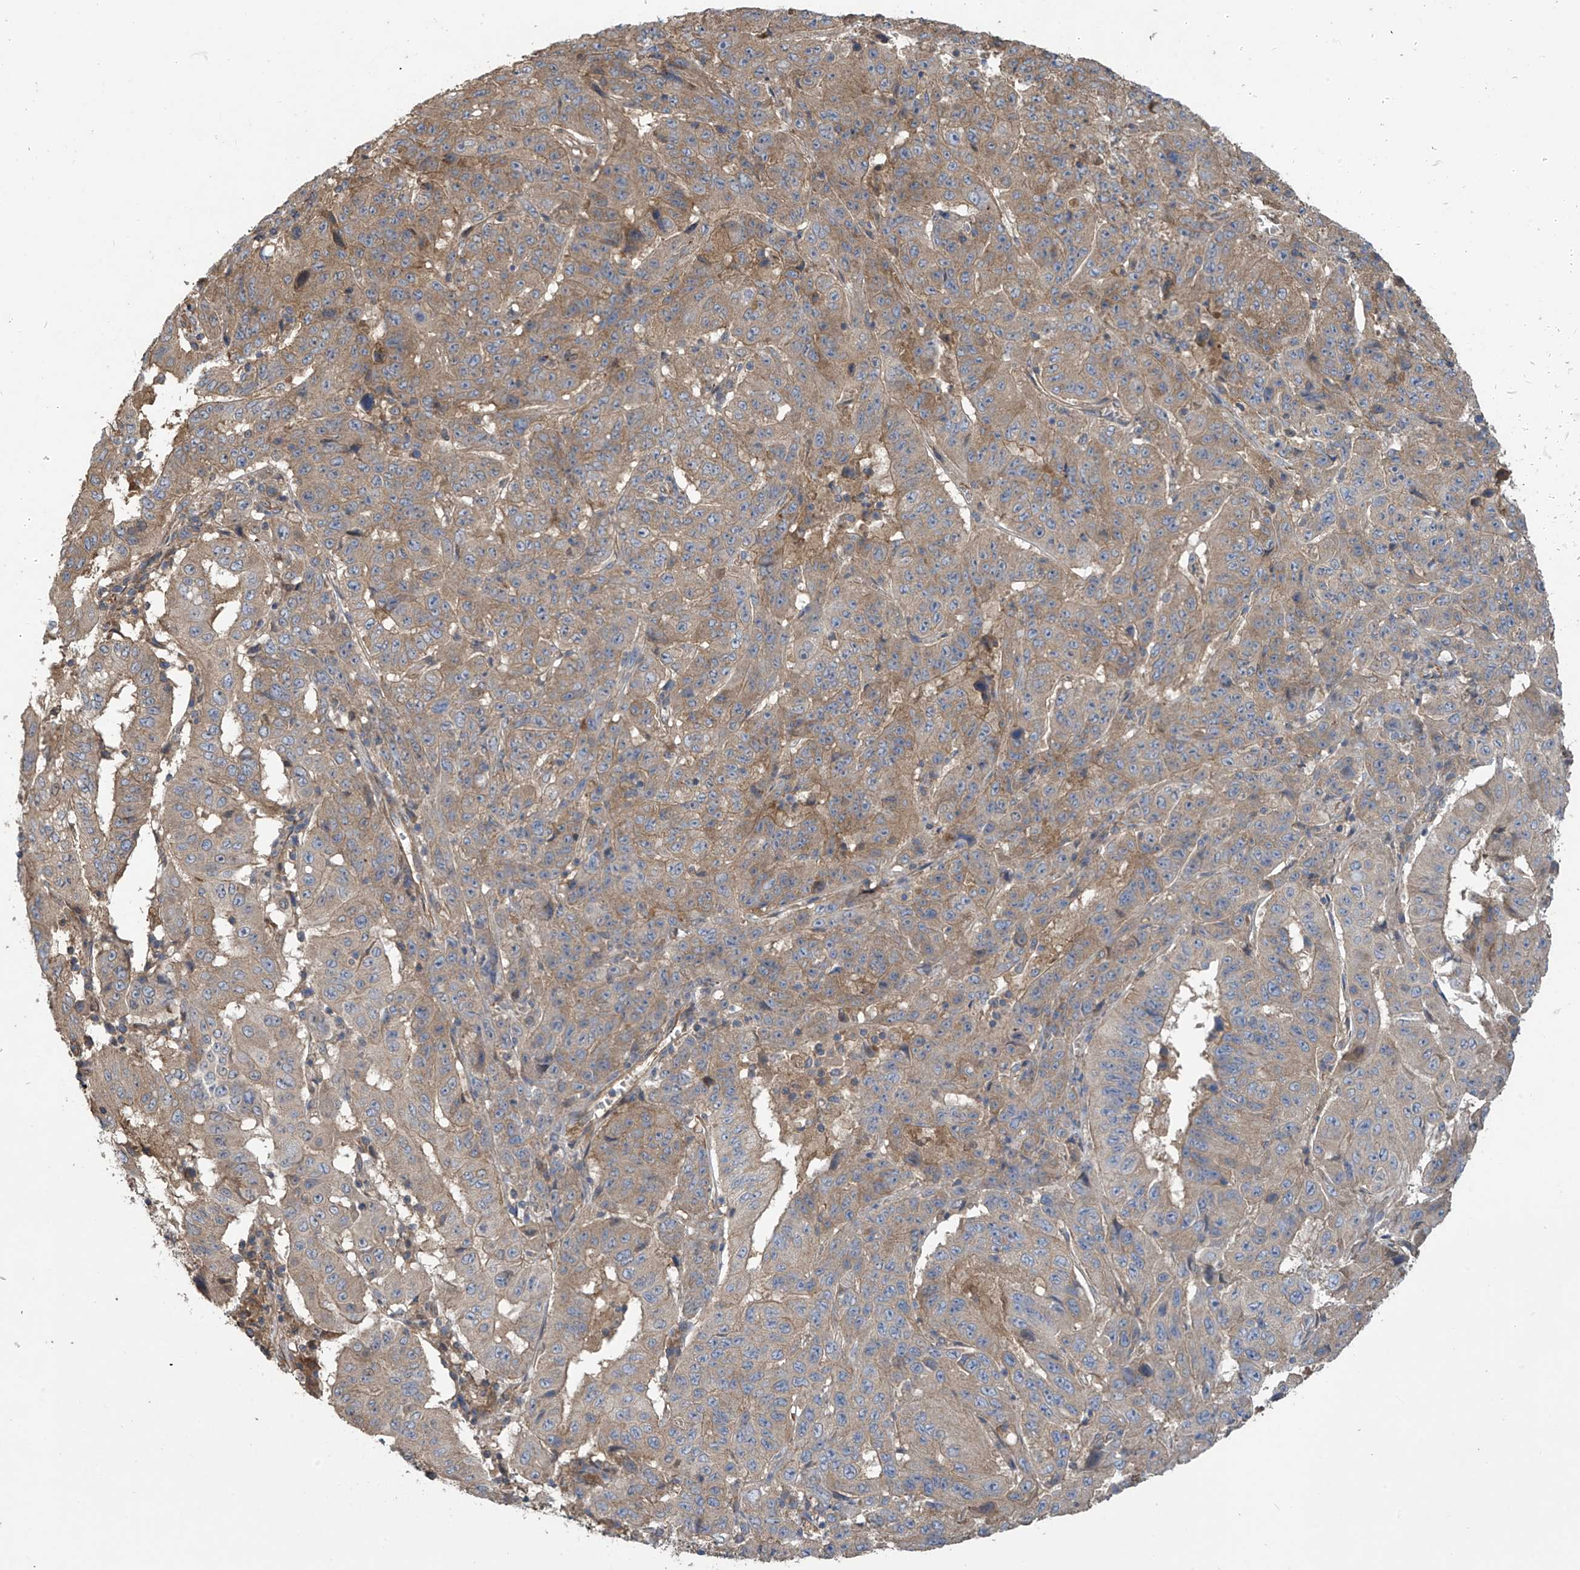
{"staining": {"intensity": "weak", "quantity": ">75%", "location": "cytoplasmic/membranous"}, "tissue": "pancreatic cancer", "cell_type": "Tumor cells", "image_type": "cancer", "snomed": [{"axis": "morphology", "description": "Adenocarcinoma, NOS"}, {"axis": "topography", "description": "Pancreas"}], "caption": "High-power microscopy captured an immunohistochemistry (IHC) micrograph of adenocarcinoma (pancreatic), revealing weak cytoplasmic/membranous expression in approximately >75% of tumor cells. (DAB (3,3'-diaminobenzidine) IHC, brown staining for protein, blue staining for nuclei).", "gene": "PHACTR4", "patient": {"sex": "male", "age": 63}}